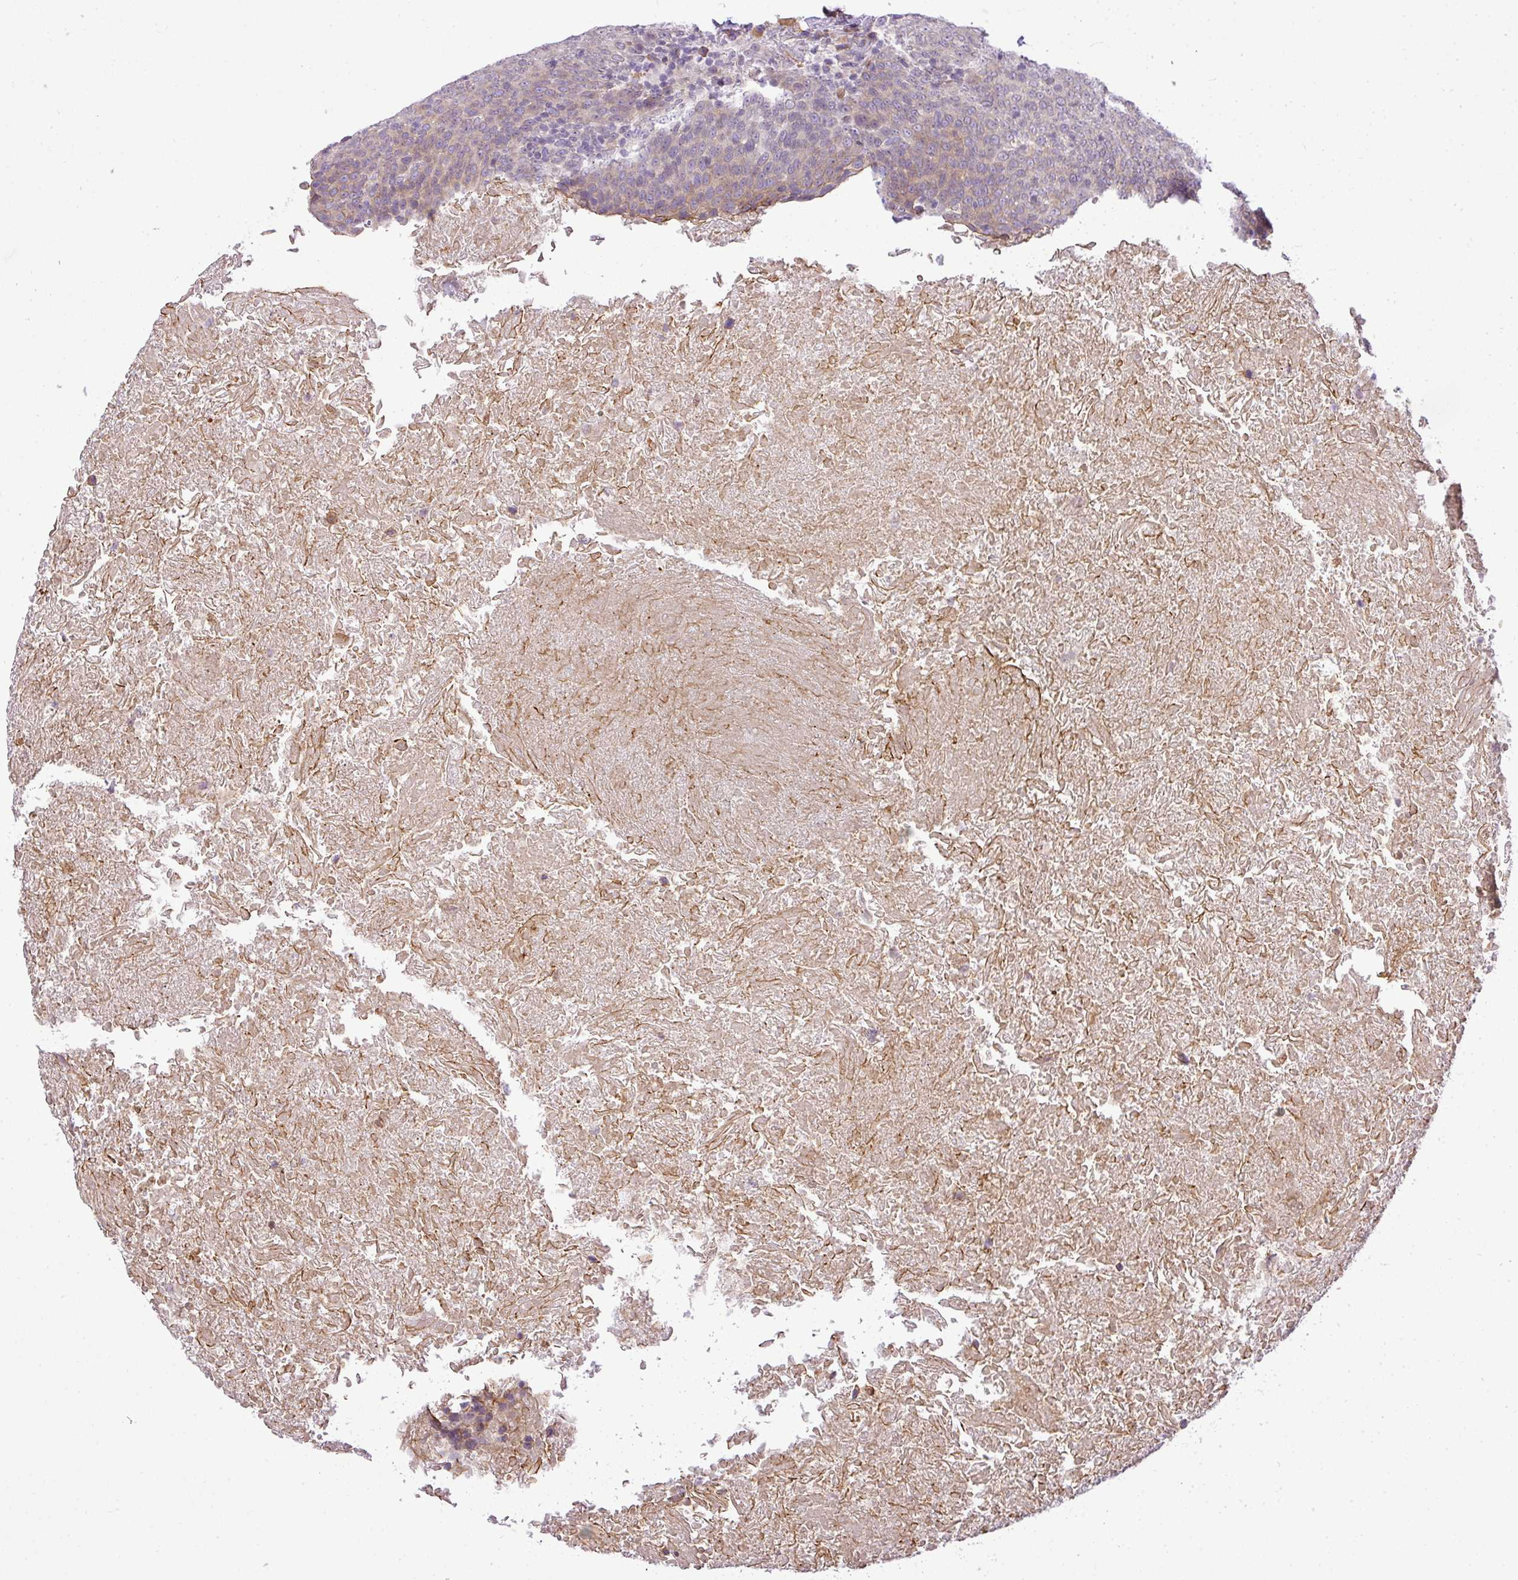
{"staining": {"intensity": "weak", "quantity": "<25%", "location": "cytoplasmic/membranous"}, "tissue": "head and neck cancer", "cell_type": "Tumor cells", "image_type": "cancer", "snomed": [{"axis": "morphology", "description": "Squamous cell carcinoma, NOS"}, {"axis": "morphology", "description": "Squamous cell carcinoma, metastatic, NOS"}, {"axis": "topography", "description": "Lymph node"}, {"axis": "topography", "description": "Head-Neck"}], "caption": "Immunohistochemistry image of neoplastic tissue: head and neck squamous cell carcinoma stained with DAB demonstrates no significant protein positivity in tumor cells. The staining is performed using DAB (3,3'-diaminobenzidine) brown chromogen with nuclei counter-stained in using hematoxylin.", "gene": "COX18", "patient": {"sex": "male", "age": 62}}